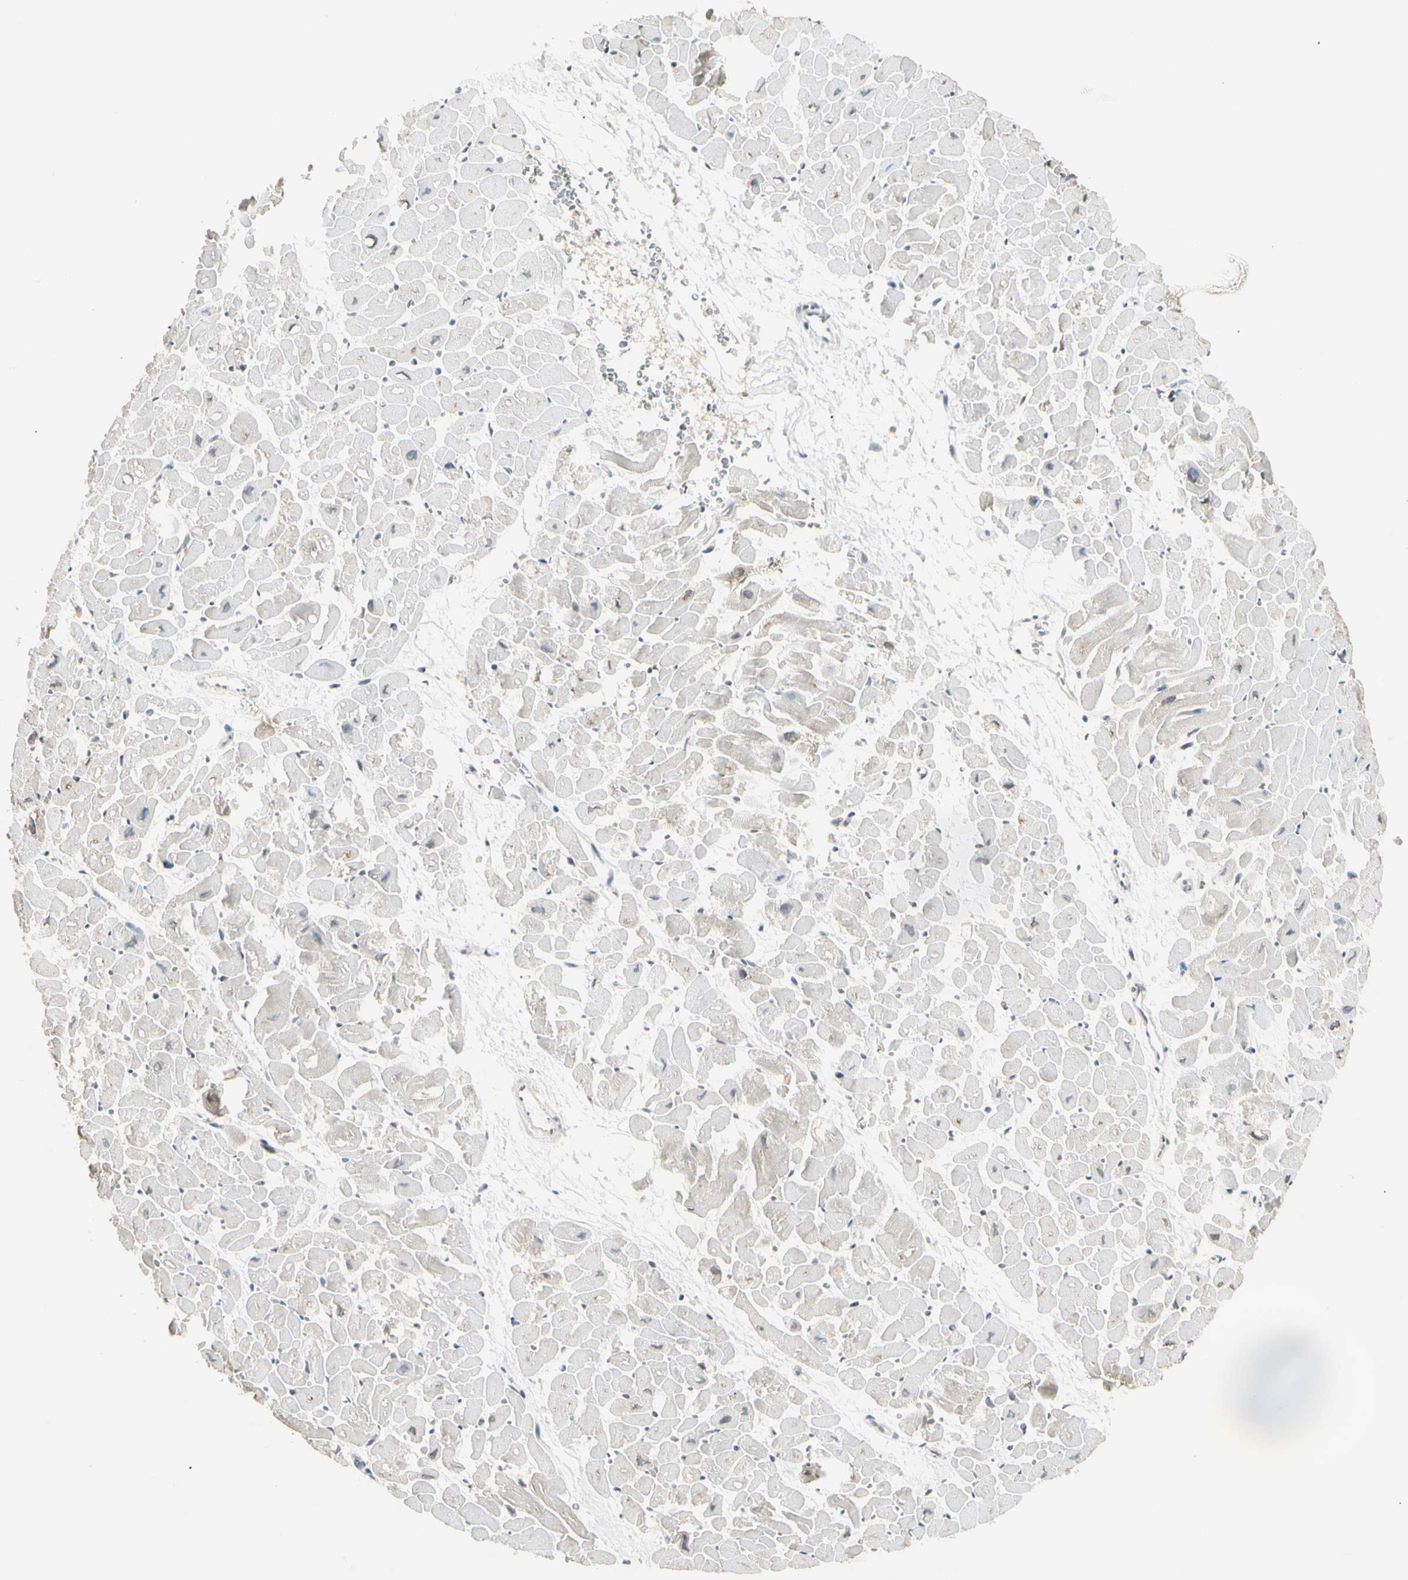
{"staining": {"intensity": "weak", "quantity": "<25%", "location": "cytoplasmic/membranous"}, "tissue": "heart muscle", "cell_type": "Cardiomyocytes", "image_type": "normal", "snomed": [{"axis": "morphology", "description": "Normal tissue, NOS"}, {"axis": "topography", "description": "Heart"}], "caption": "Histopathology image shows no protein positivity in cardiomyocytes of normal heart muscle.", "gene": "GREM1", "patient": {"sex": "male", "age": 45}}